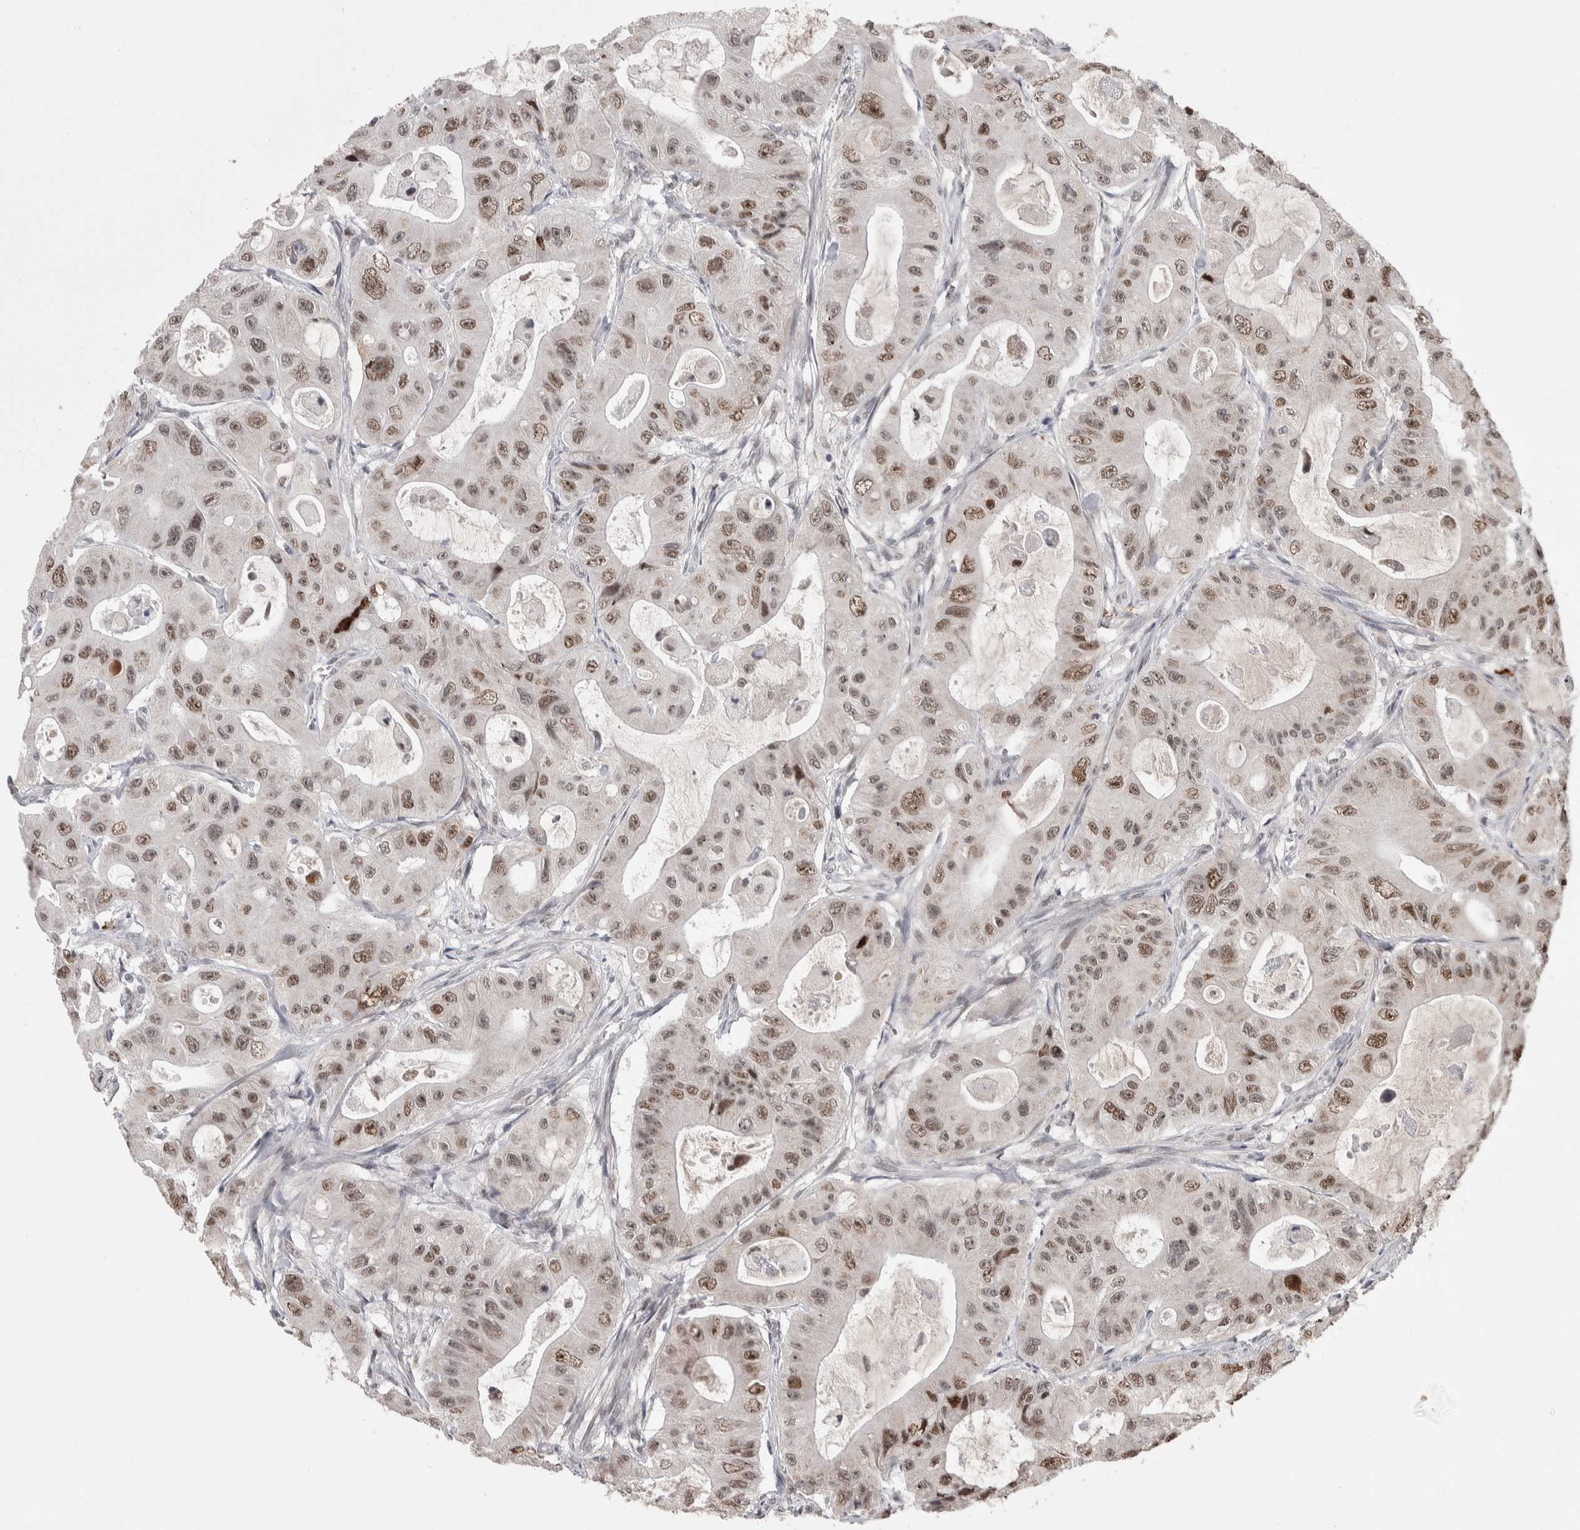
{"staining": {"intensity": "moderate", "quantity": ">75%", "location": "nuclear"}, "tissue": "colorectal cancer", "cell_type": "Tumor cells", "image_type": "cancer", "snomed": [{"axis": "morphology", "description": "Adenocarcinoma, NOS"}, {"axis": "topography", "description": "Colon"}], "caption": "A photomicrograph showing moderate nuclear staining in approximately >75% of tumor cells in colorectal cancer (adenocarcinoma), as visualized by brown immunohistochemical staining.", "gene": "ZNF592", "patient": {"sex": "female", "age": 46}}